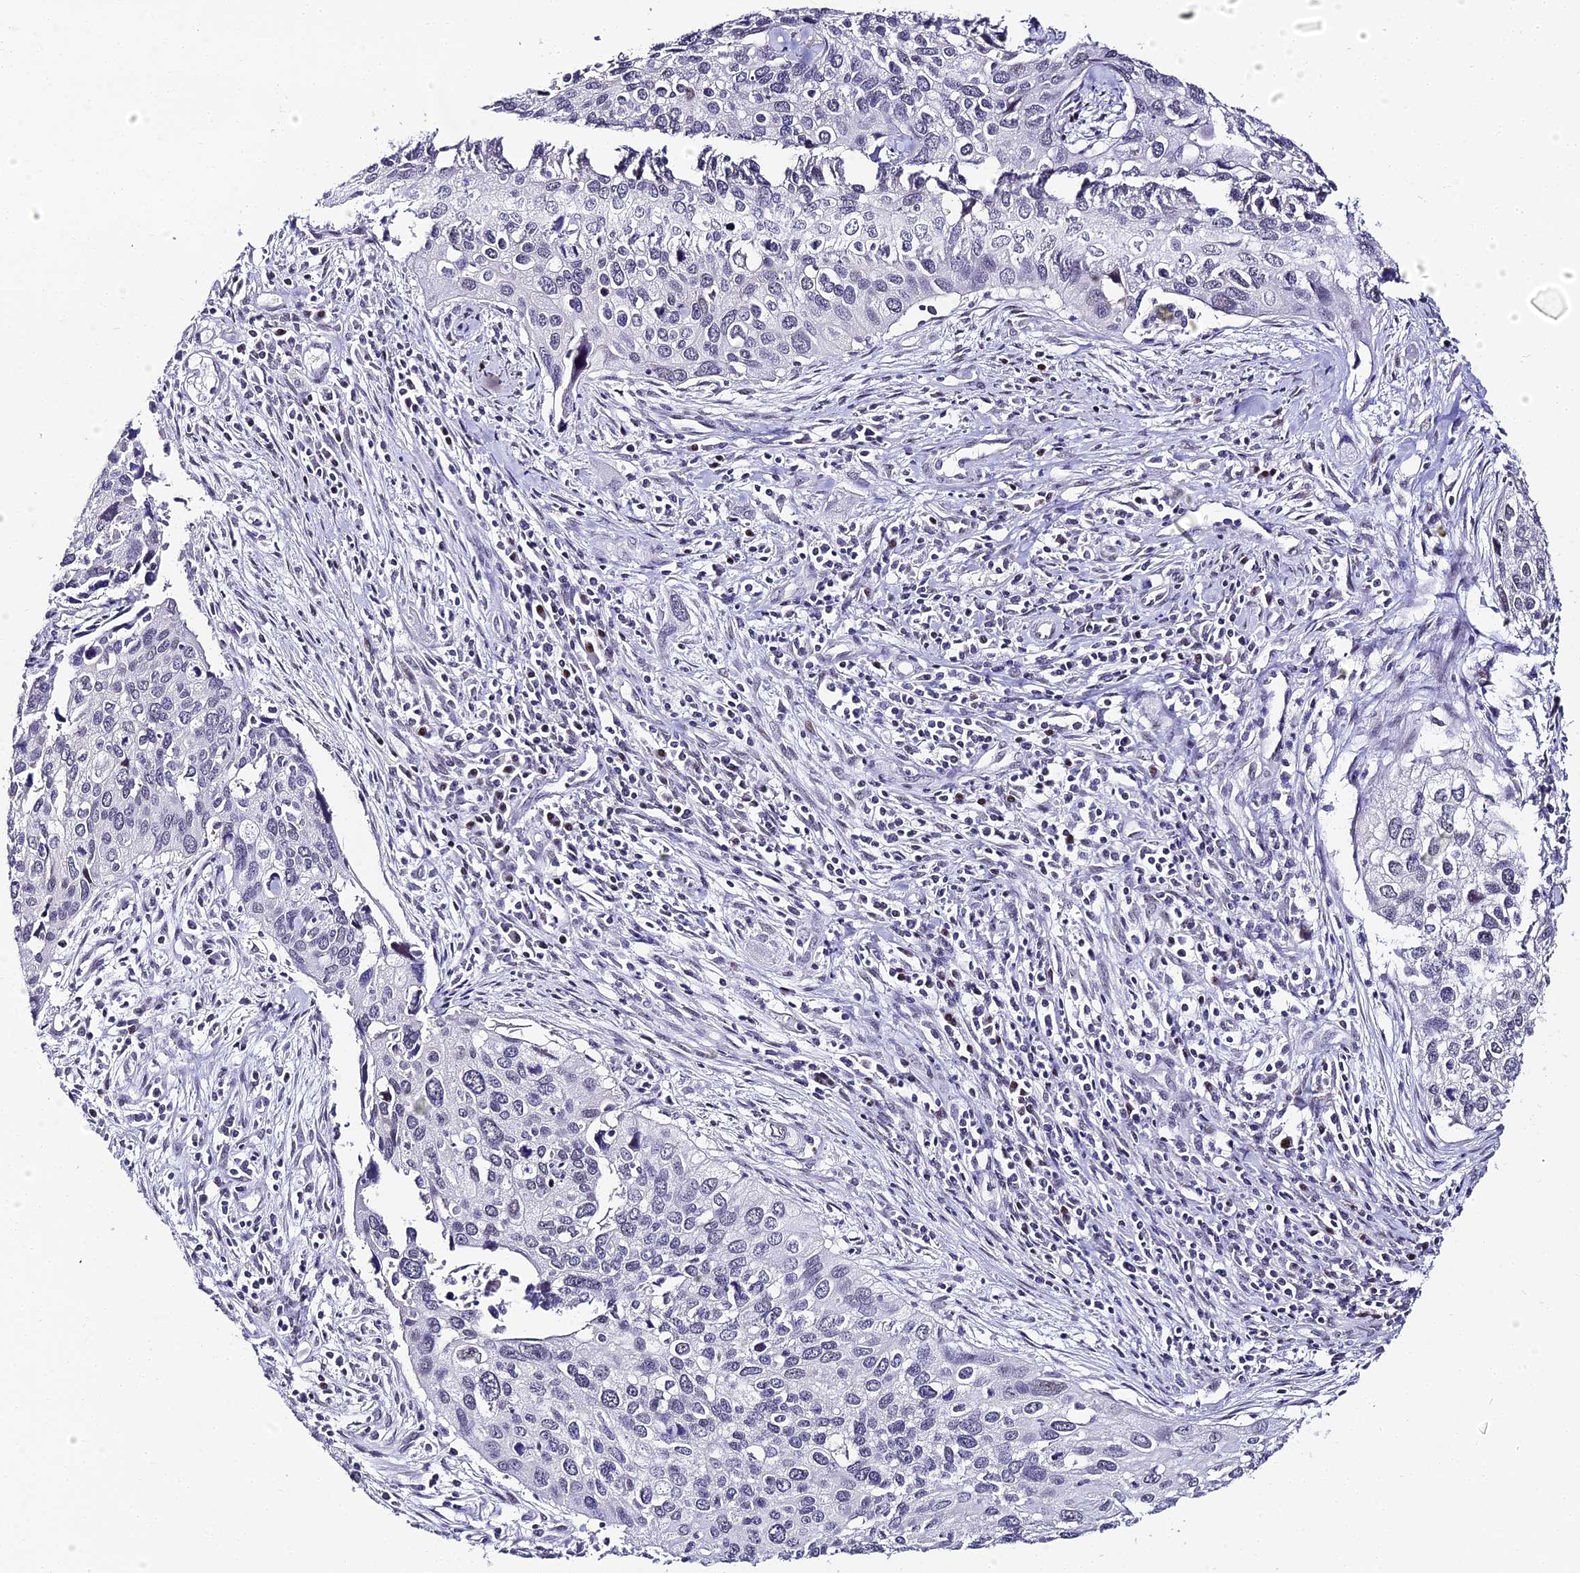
{"staining": {"intensity": "negative", "quantity": "none", "location": "none"}, "tissue": "cervical cancer", "cell_type": "Tumor cells", "image_type": "cancer", "snomed": [{"axis": "morphology", "description": "Squamous cell carcinoma, NOS"}, {"axis": "topography", "description": "Cervix"}], "caption": "Protein analysis of squamous cell carcinoma (cervical) exhibits no significant staining in tumor cells. Brightfield microscopy of immunohistochemistry (IHC) stained with DAB (brown) and hematoxylin (blue), captured at high magnification.", "gene": "ABHD14A-ACY1", "patient": {"sex": "female", "age": 55}}